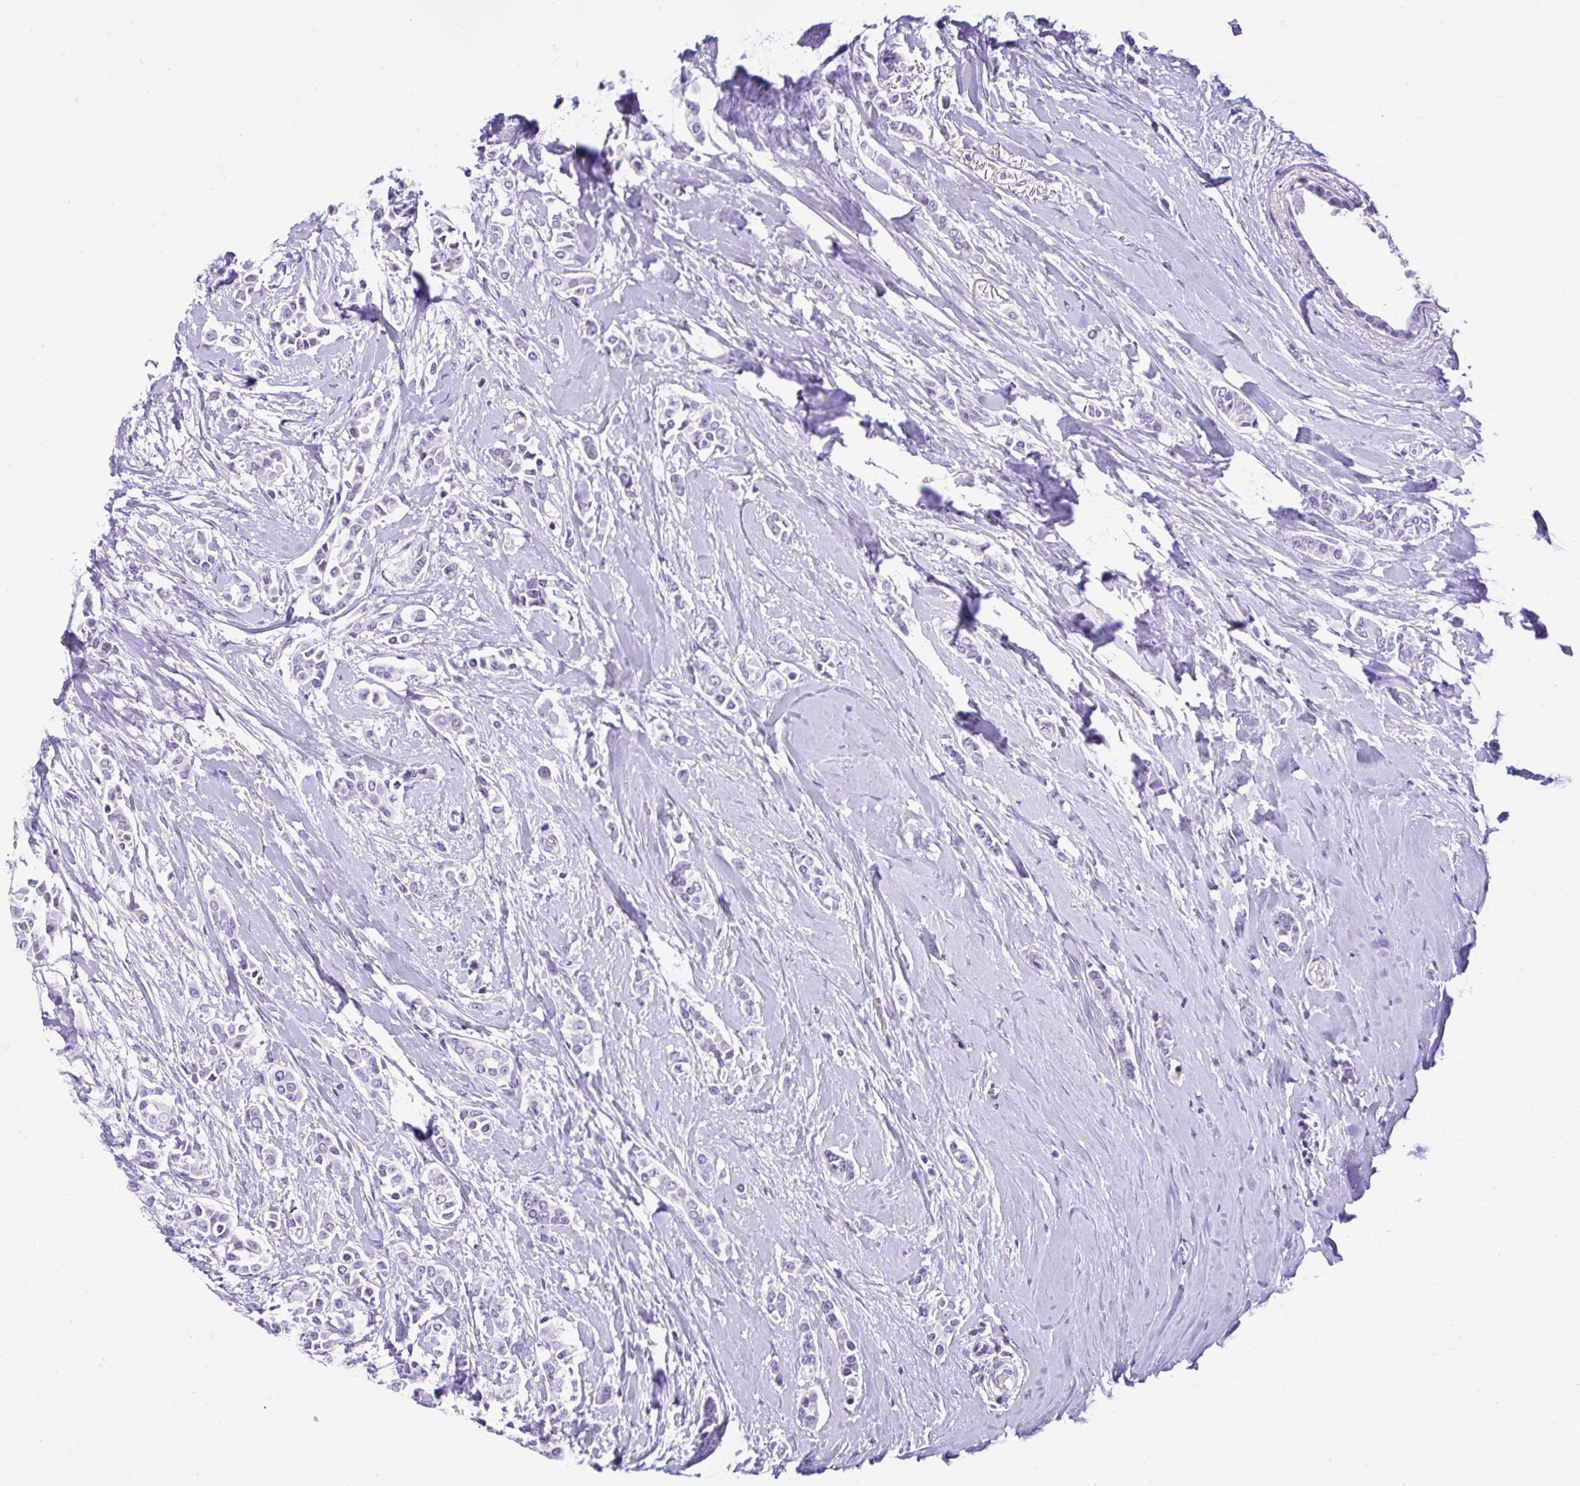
{"staining": {"intensity": "negative", "quantity": "none", "location": "none"}, "tissue": "breast cancer", "cell_type": "Tumor cells", "image_type": "cancer", "snomed": [{"axis": "morphology", "description": "Duct carcinoma"}, {"axis": "topography", "description": "Breast"}], "caption": "Immunohistochemistry (IHC) micrograph of invasive ductal carcinoma (breast) stained for a protein (brown), which reveals no expression in tumor cells.", "gene": "KRT27", "patient": {"sex": "female", "age": 64}}